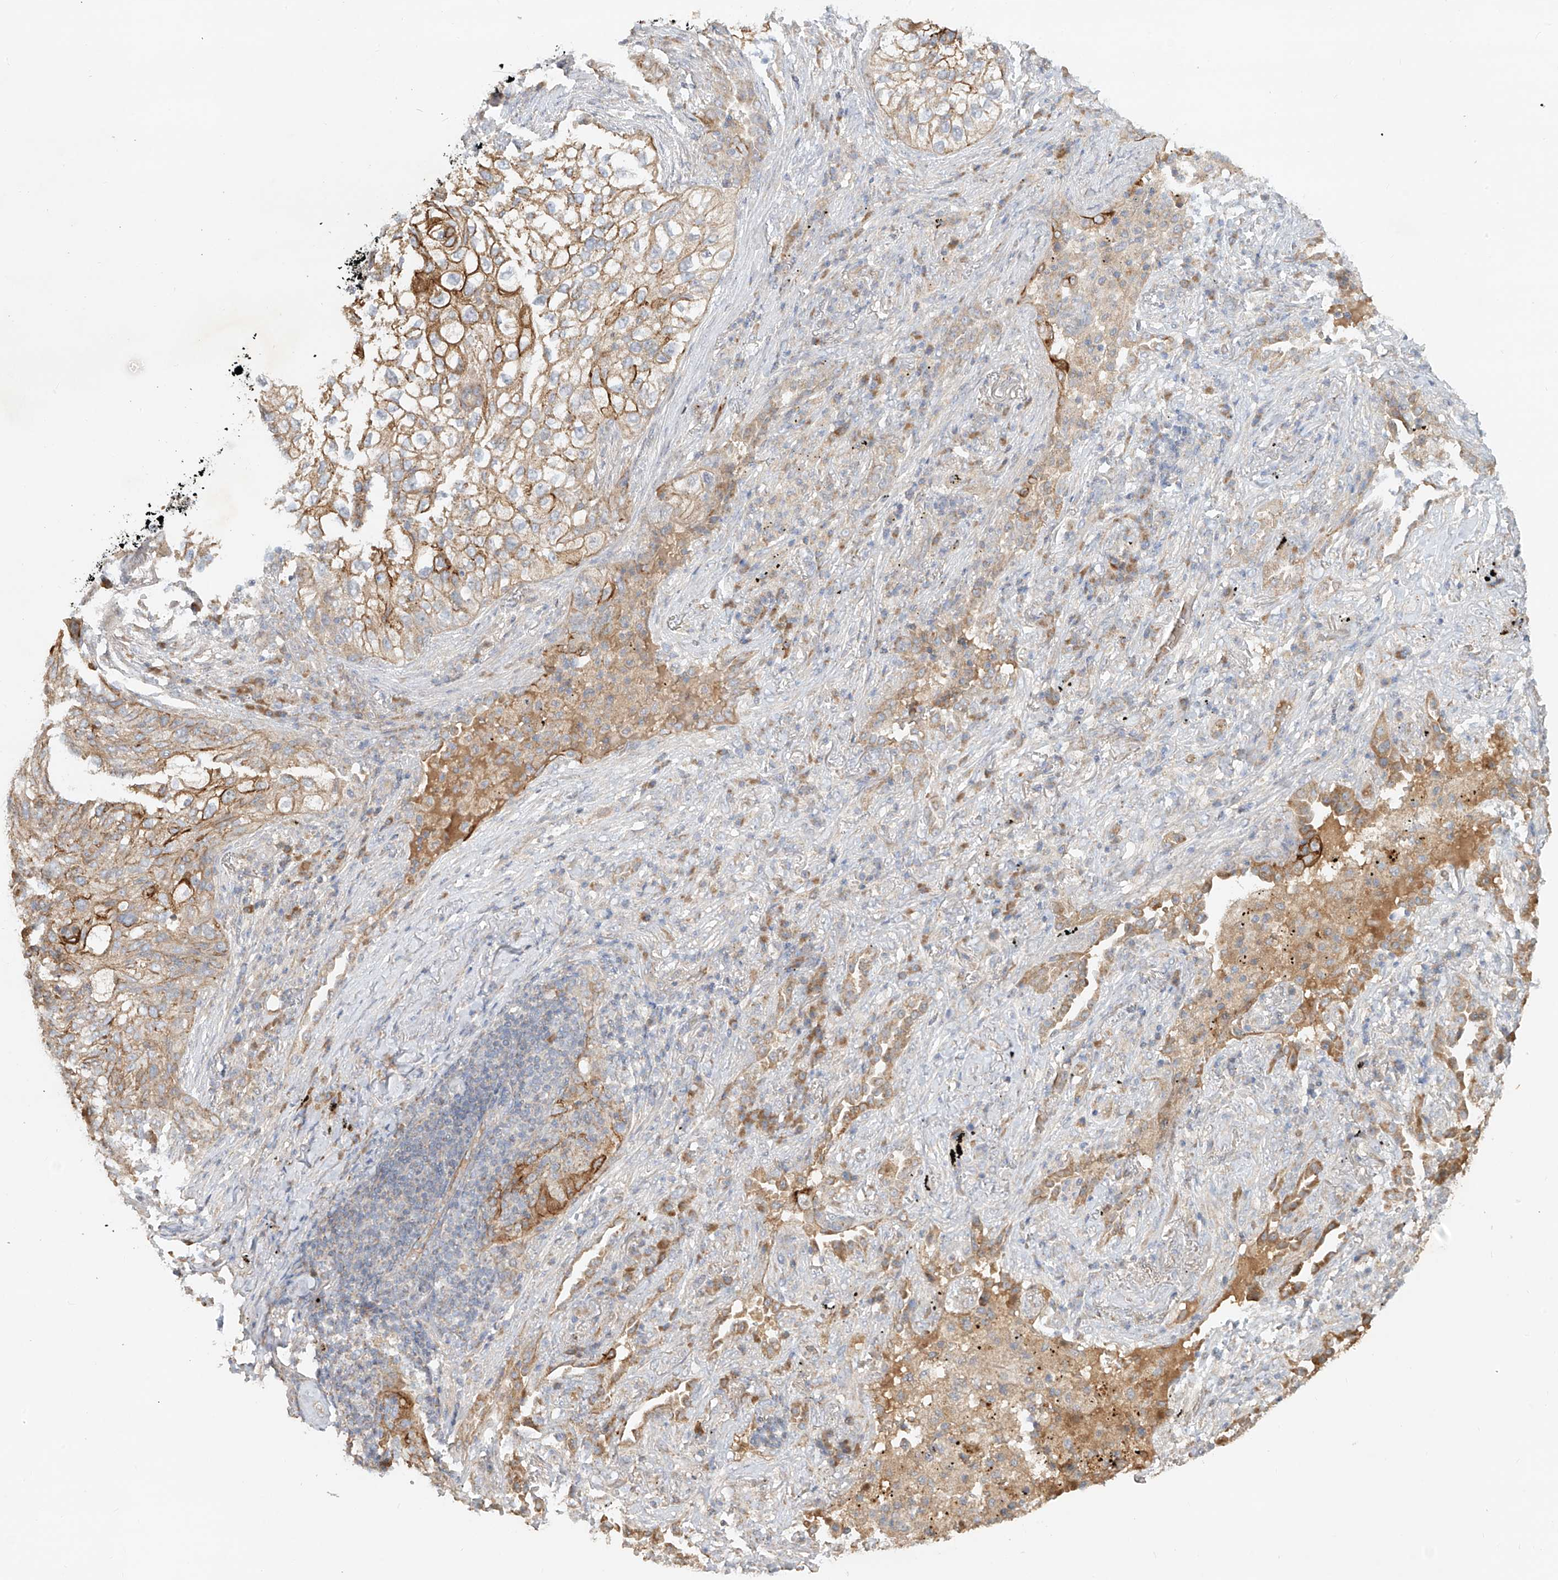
{"staining": {"intensity": "moderate", "quantity": ">75%", "location": "cytoplasmic/membranous"}, "tissue": "lung cancer", "cell_type": "Tumor cells", "image_type": "cancer", "snomed": [{"axis": "morphology", "description": "Squamous cell carcinoma, NOS"}, {"axis": "topography", "description": "Lung"}], "caption": "Immunohistochemical staining of human lung squamous cell carcinoma demonstrates moderate cytoplasmic/membranous protein positivity in about >75% of tumor cells.", "gene": "KPNA7", "patient": {"sex": "female", "age": 63}}